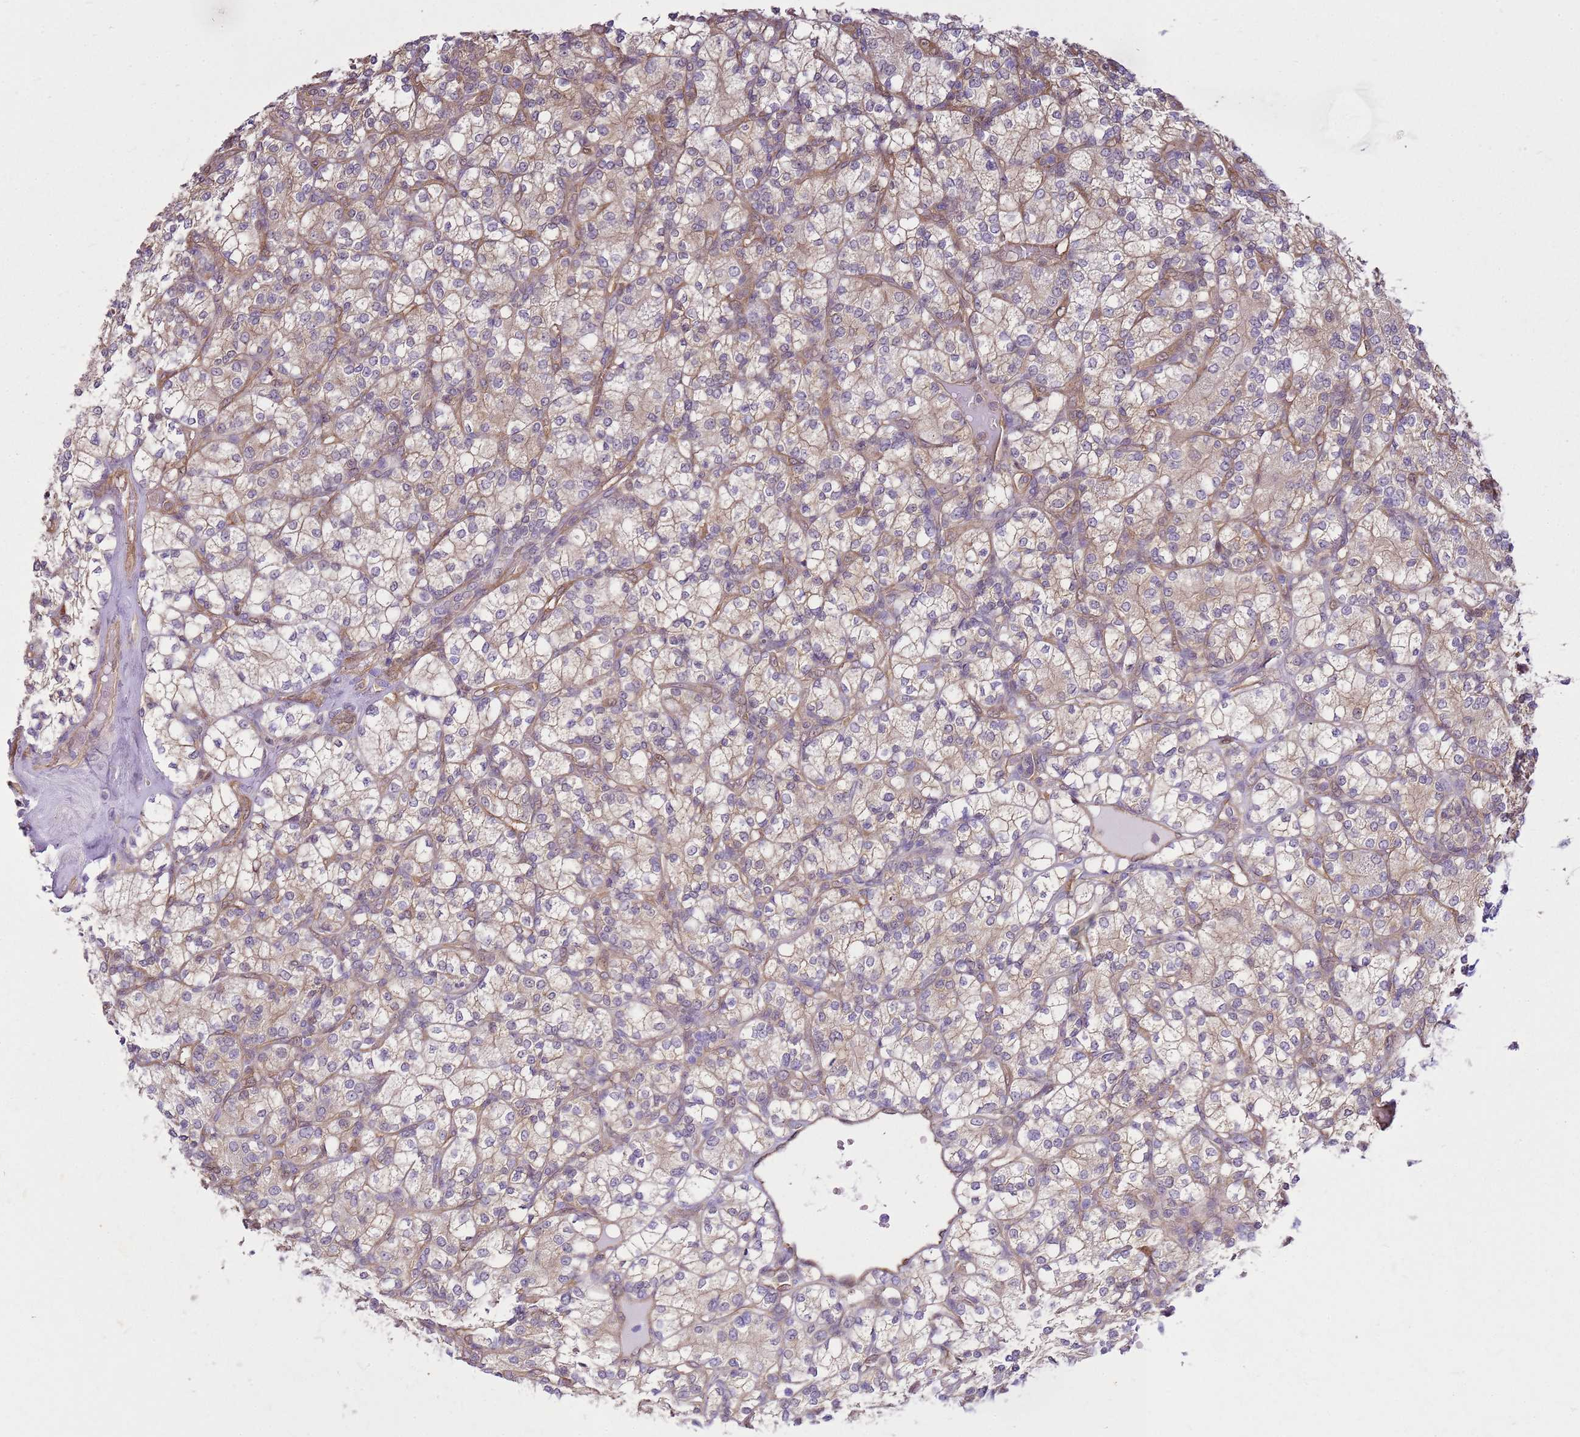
{"staining": {"intensity": "weak", "quantity": "25%-75%", "location": "cytoplasmic/membranous"}, "tissue": "renal cancer", "cell_type": "Tumor cells", "image_type": "cancer", "snomed": [{"axis": "morphology", "description": "Adenocarcinoma, NOS"}, {"axis": "topography", "description": "Kidney"}], "caption": "Weak cytoplasmic/membranous expression is identified in approximately 25%-75% of tumor cells in renal cancer (adenocarcinoma).", "gene": "YWHAE", "patient": {"sex": "male", "age": 77}}